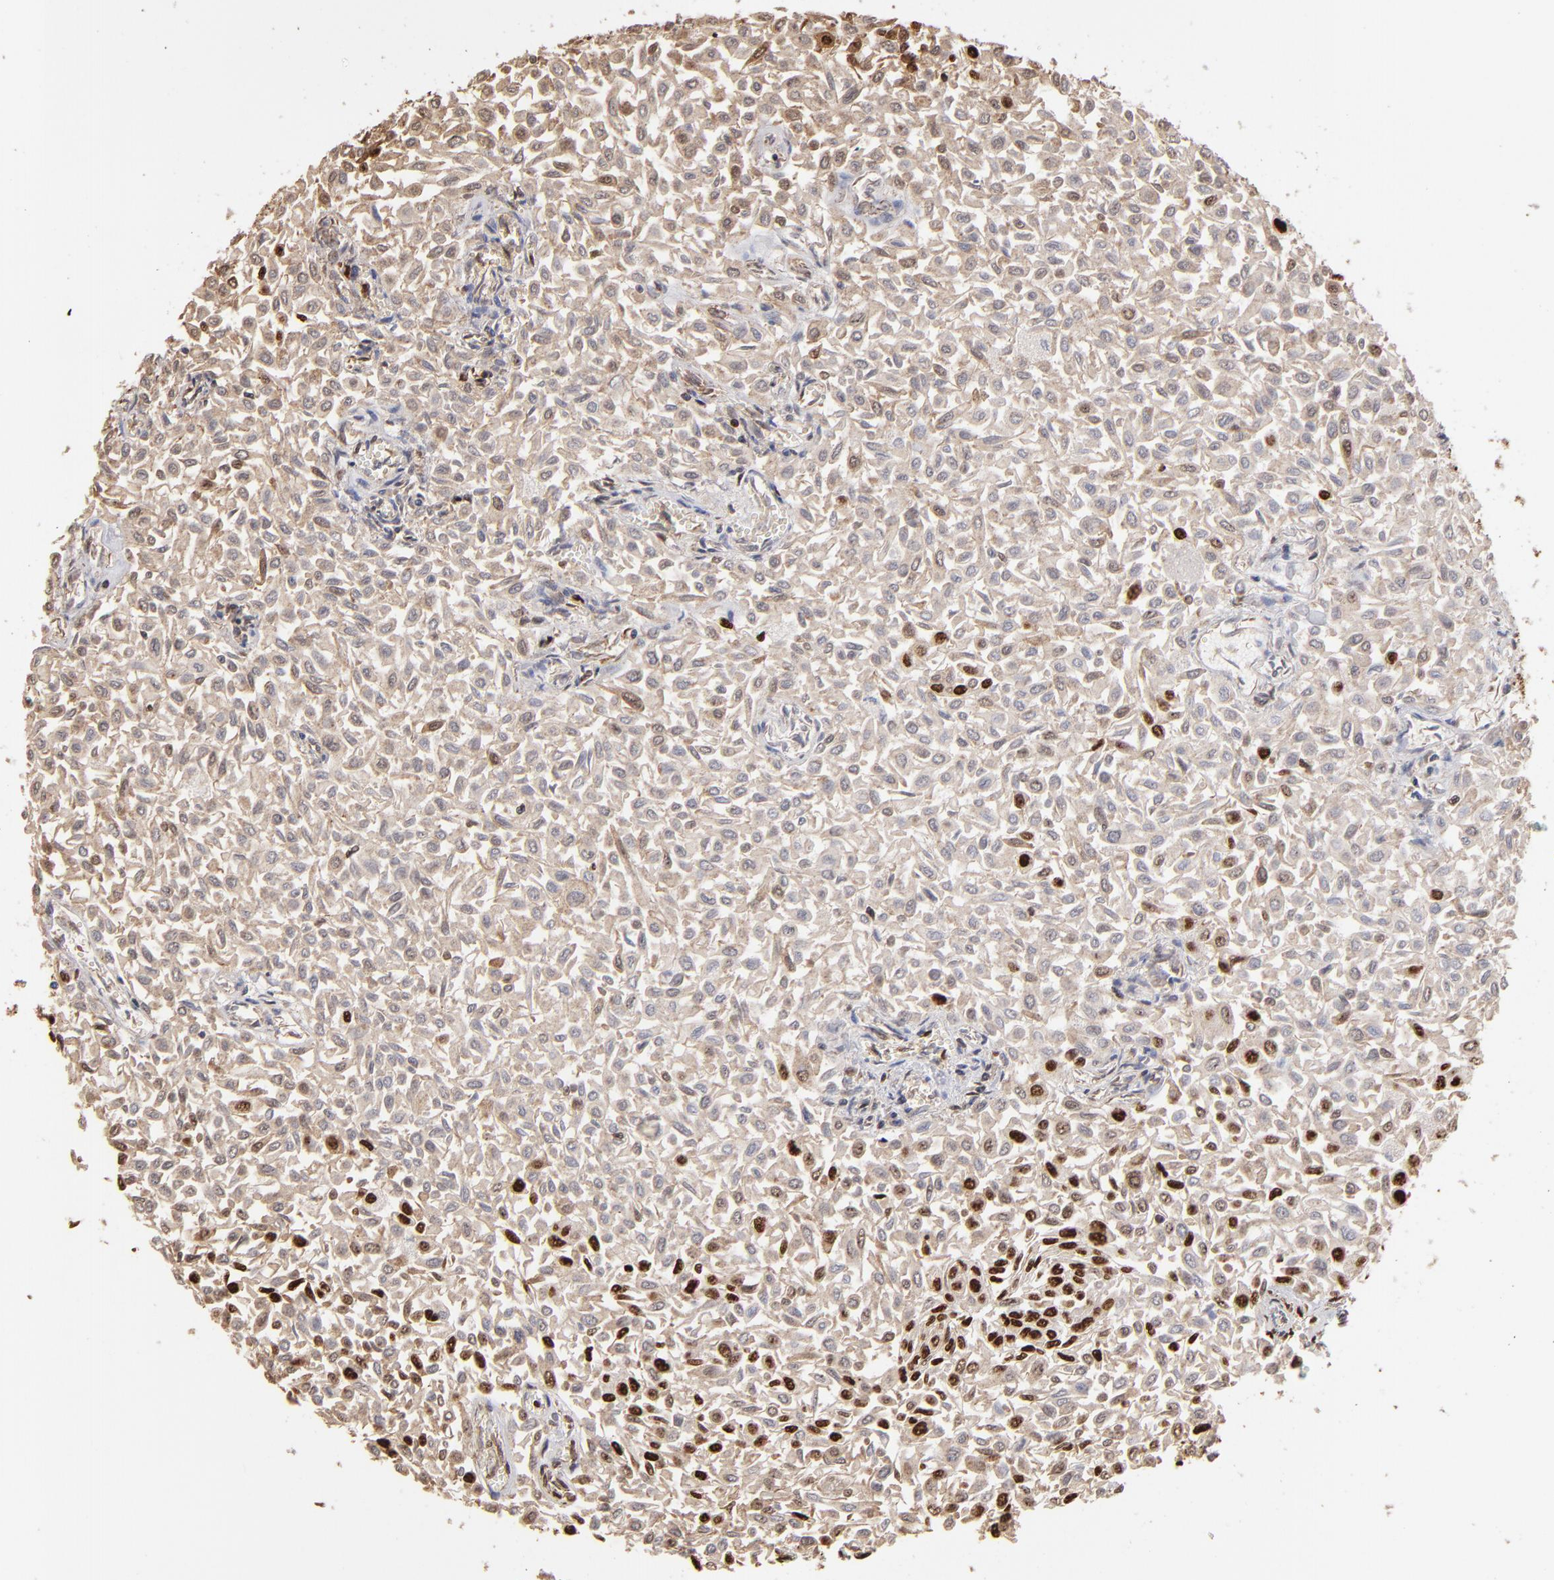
{"staining": {"intensity": "strong", "quantity": "25%-75%", "location": "cytoplasmic/membranous,nuclear"}, "tissue": "urothelial cancer", "cell_type": "Tumor cells", "image_type": "cancer", "snomed": [{"axis": "morphology", "description": "Urothelial carcinoma, Low grade"}, {"axis": "topography", "description": "Urinary bladder"}], "caption": "The immunohistochemical stain highlights strong cytoplasmic/membranous and nuclear expression in tumor cells of urothelial cancer tissue.", "gene": "ILF3", "patient": {"sex": "male", "age": 64}}